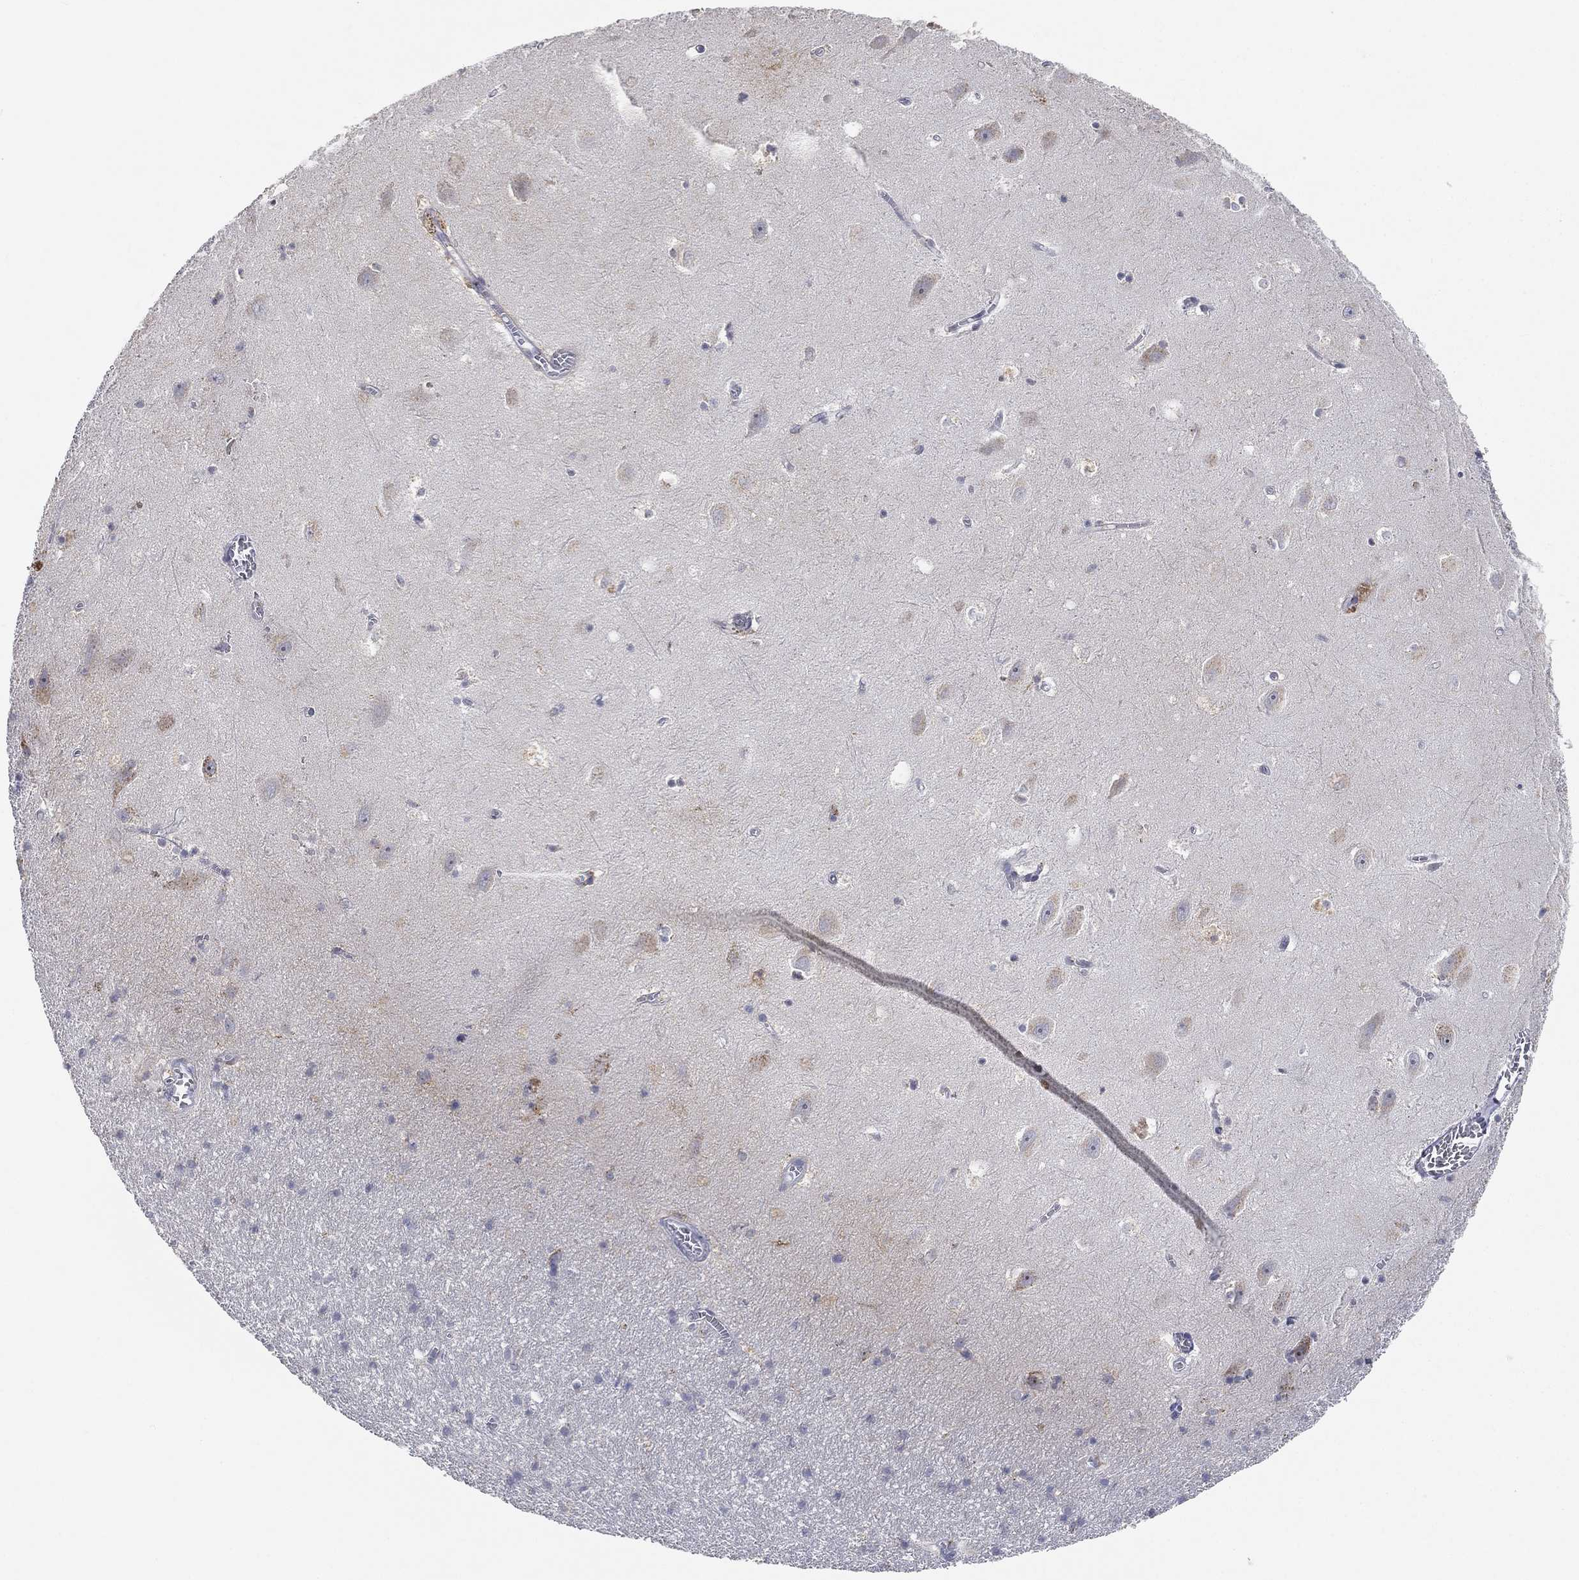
{"staining": {"intensity": "negative", "quantity": "none", "location": "none"}, "tissue": "hippocampus", "cell_type": "Glial cells", "image_type": "normal", "snomed": [{"axis": "morphology", "description": "Normal tissue, NOS"}, {"axis": "topography", "description": "Hippocampus"}], "caption": "Glial cells show no significant staining in normal hippocampus. (Brightfield microscopy of DAB (3,3'-diaminobenzidine) IHC at high magnification).", "gene": "TICAM1", "patient": {"sex": "female", "age": 64}}